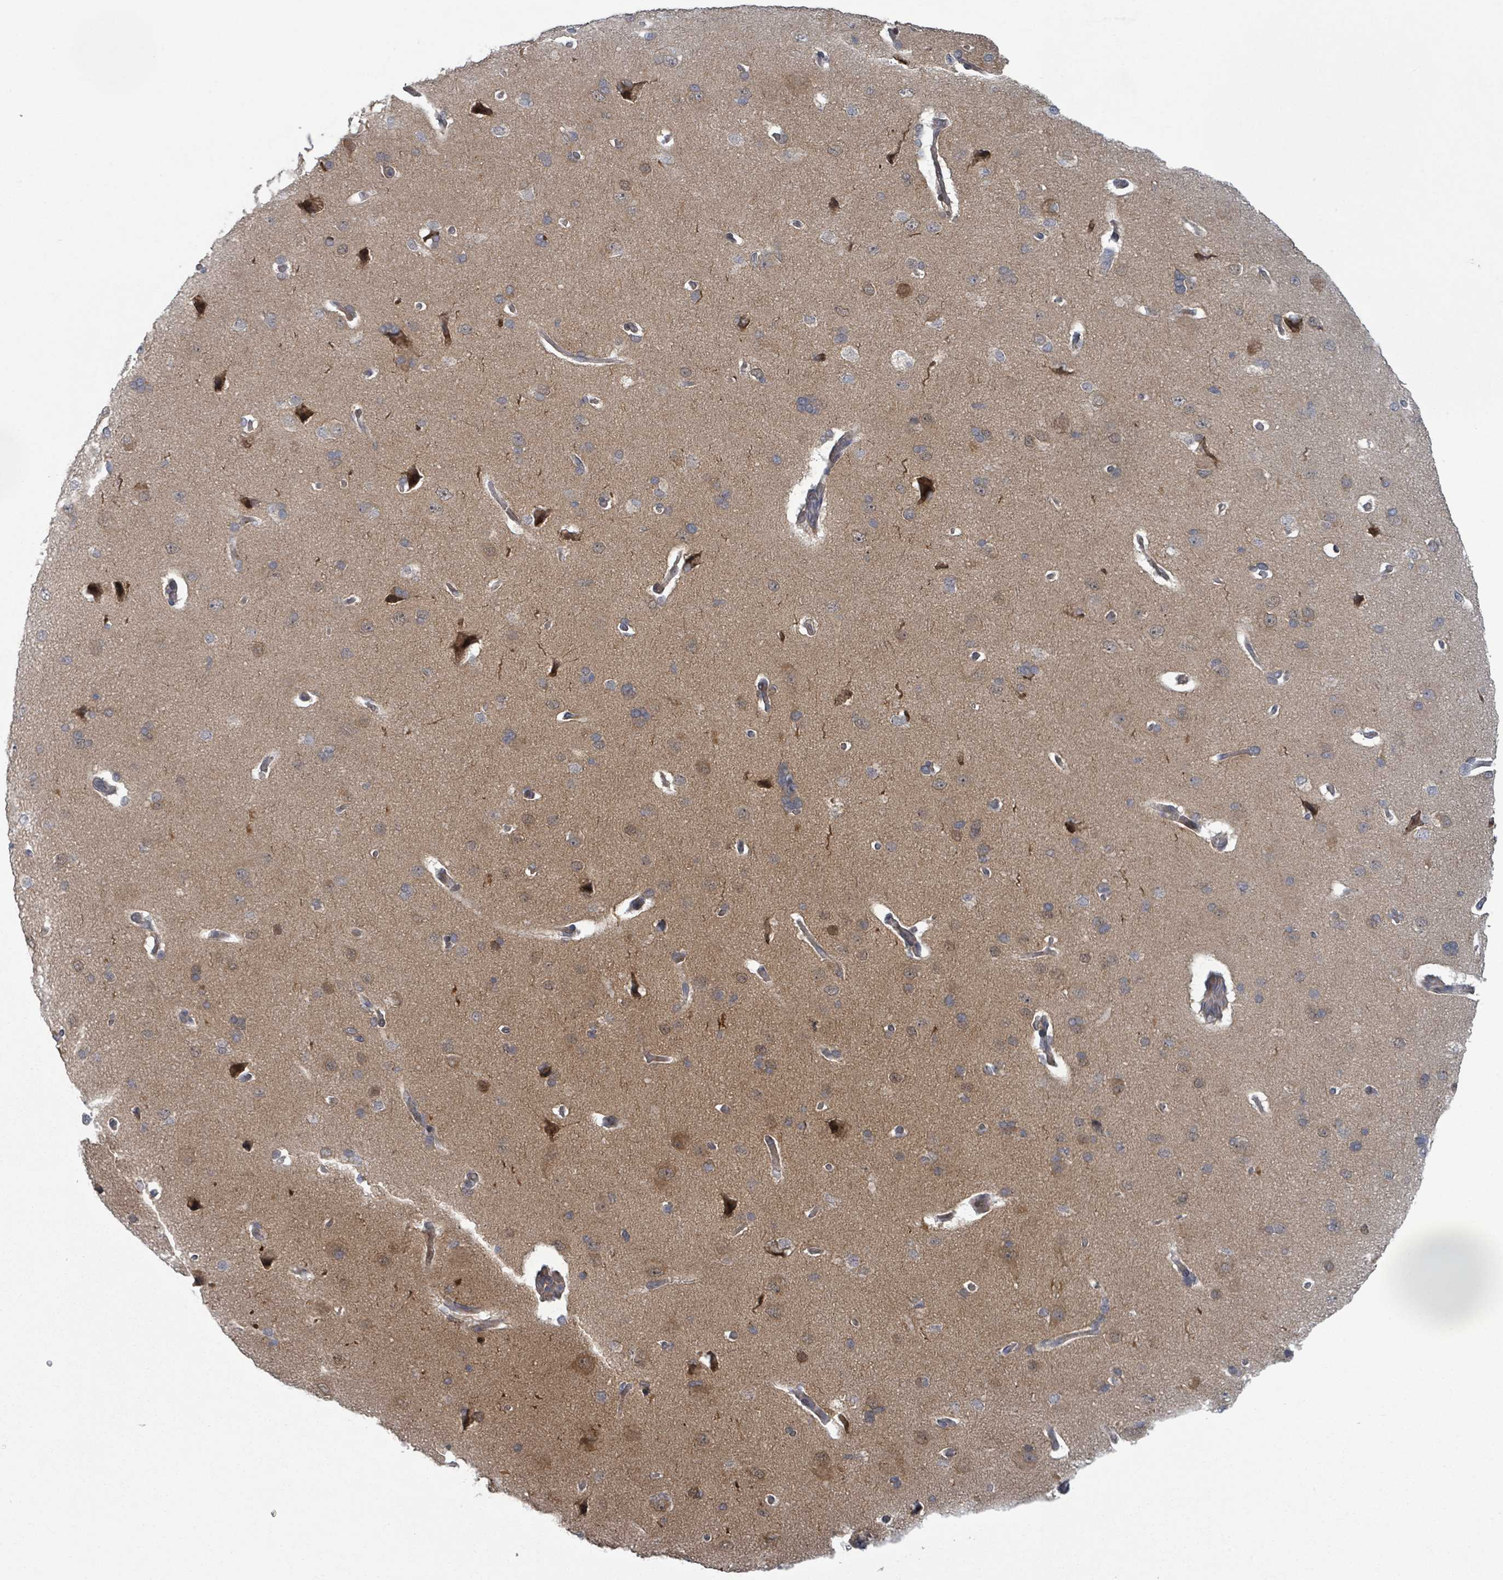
{"staining": {"intensity": "weak", "quantity": "25%-75%", "location": "cytoplasmic/membranous"}, "tissue": "cerebral cortex", "cell_type": "Endothelial cells", "image_type": "normal", "snomed": [{"axis": "morphology", "description": "Normal tissue, NOS"}, {"axis": "topography", "description": "Cerebral cortex"}], "caption": "Immunohistochemistry (IHC) image of normal cerebral cortex stained for a protein (brown), which reveals low levels of weak cytoplasmic/membranous staining in about 25%-75% of endothelial cells.", "gene": "SHROOM2", "patient": {"sex": "male", "age": 62}}